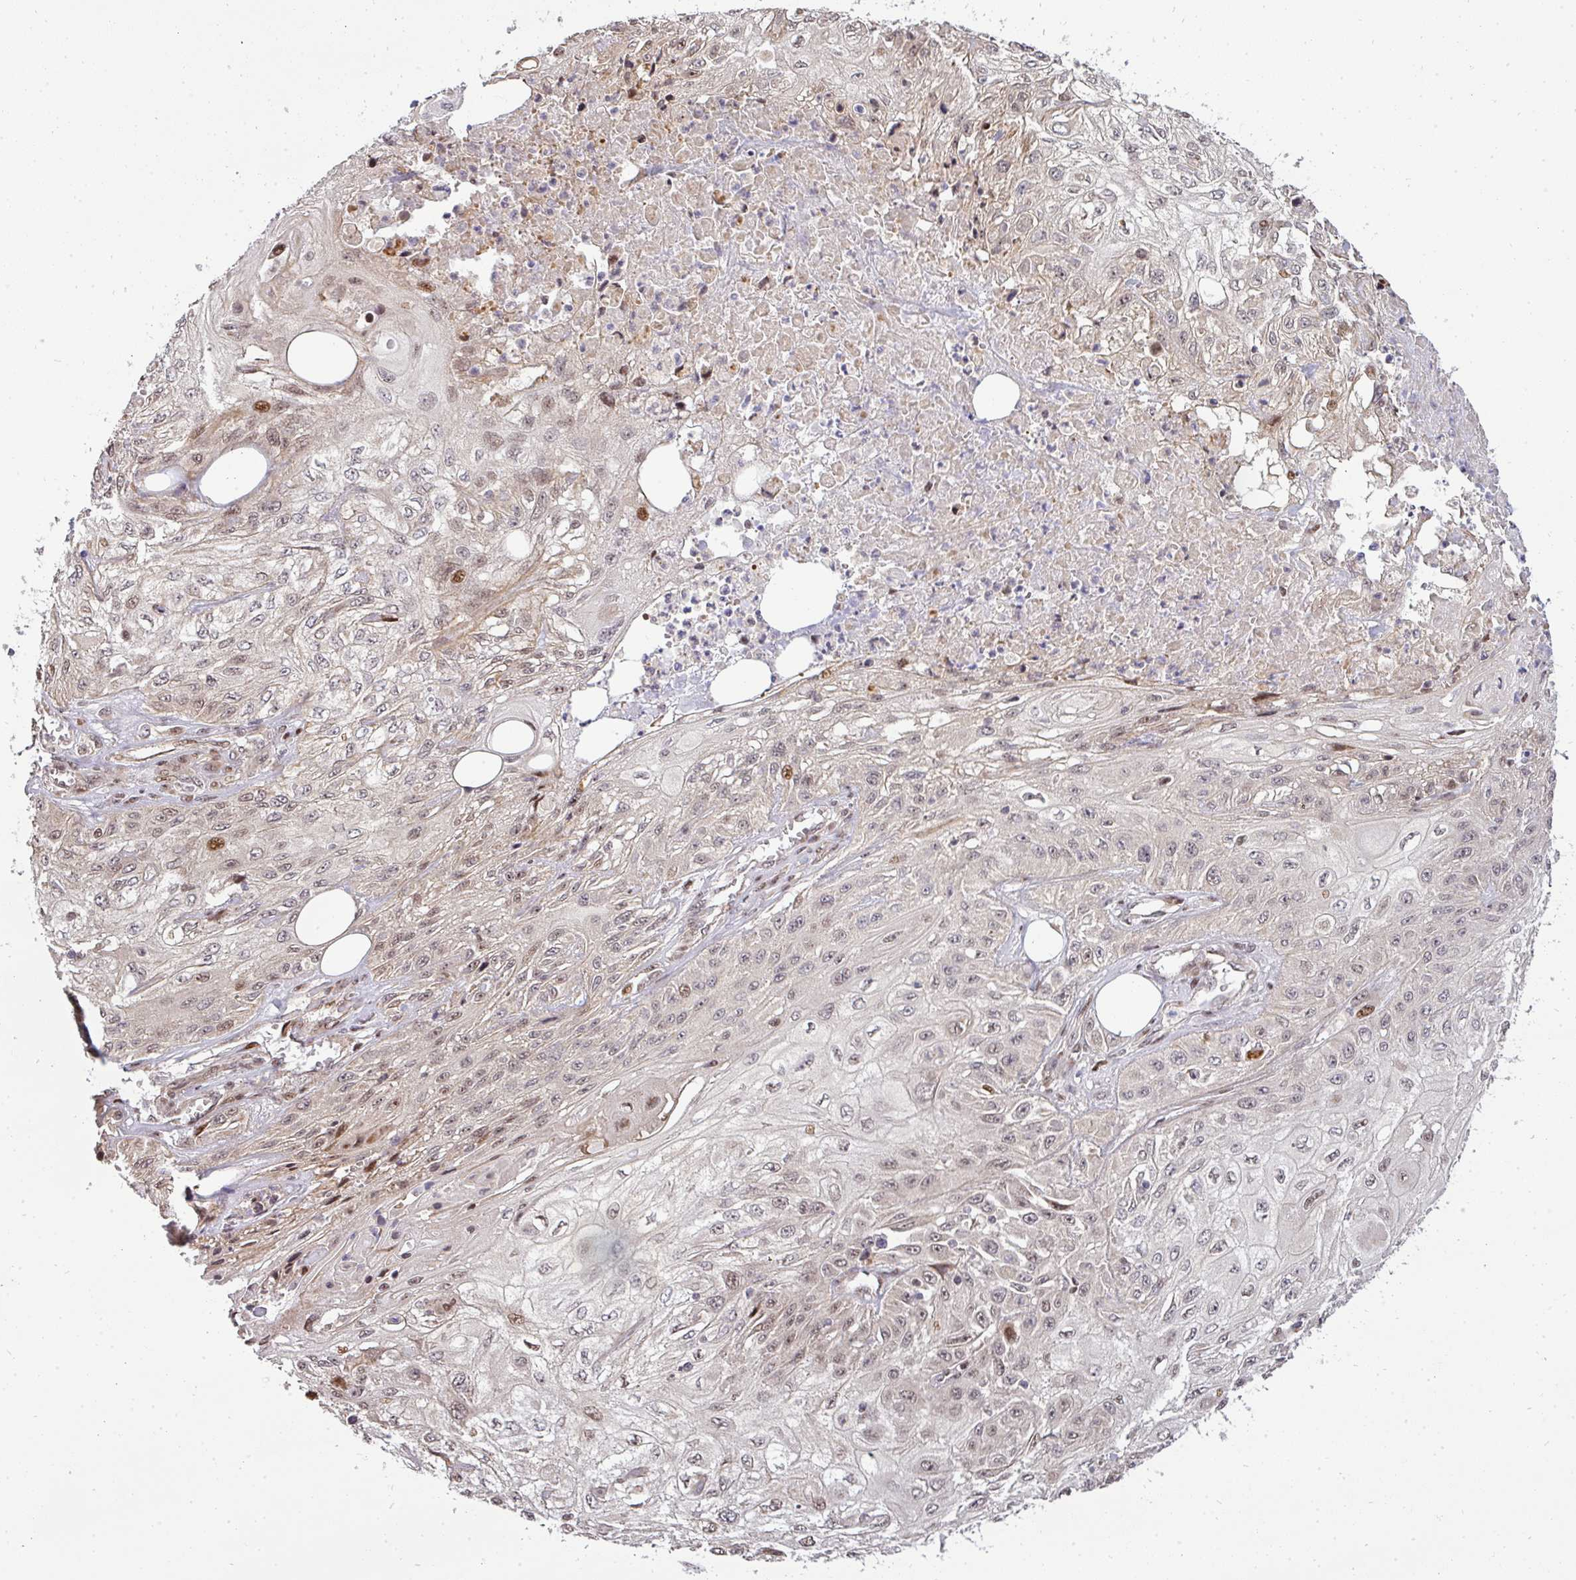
{"staining": {"intensity": "moderate", "quantity": "<25%", "location": "nuclear"}, "tissue": "skin cancer", "cell_type": "Tumor cells", "image_type": "cancer", "snomed": [{"axis": "morphology", "description": "Squamous cell carcinoma, NOS"}, {"axis": "morphology", "description": "Squamous cell carcinoma, metastatic, NOS"}, {"axis": "topography", "description": "Skin"}, {"axis": "topography", "description": "Lymph node"}], "caption": "Brown immunohistochemical staining in human metastatic squamous cell carcinoma (skin) shows moderate nuclear positivity in about <25% of tumor cells. Nuclei are stained in blue.", "gene": "PATZ1", "patient": {"sex": "male", "age": 75}}